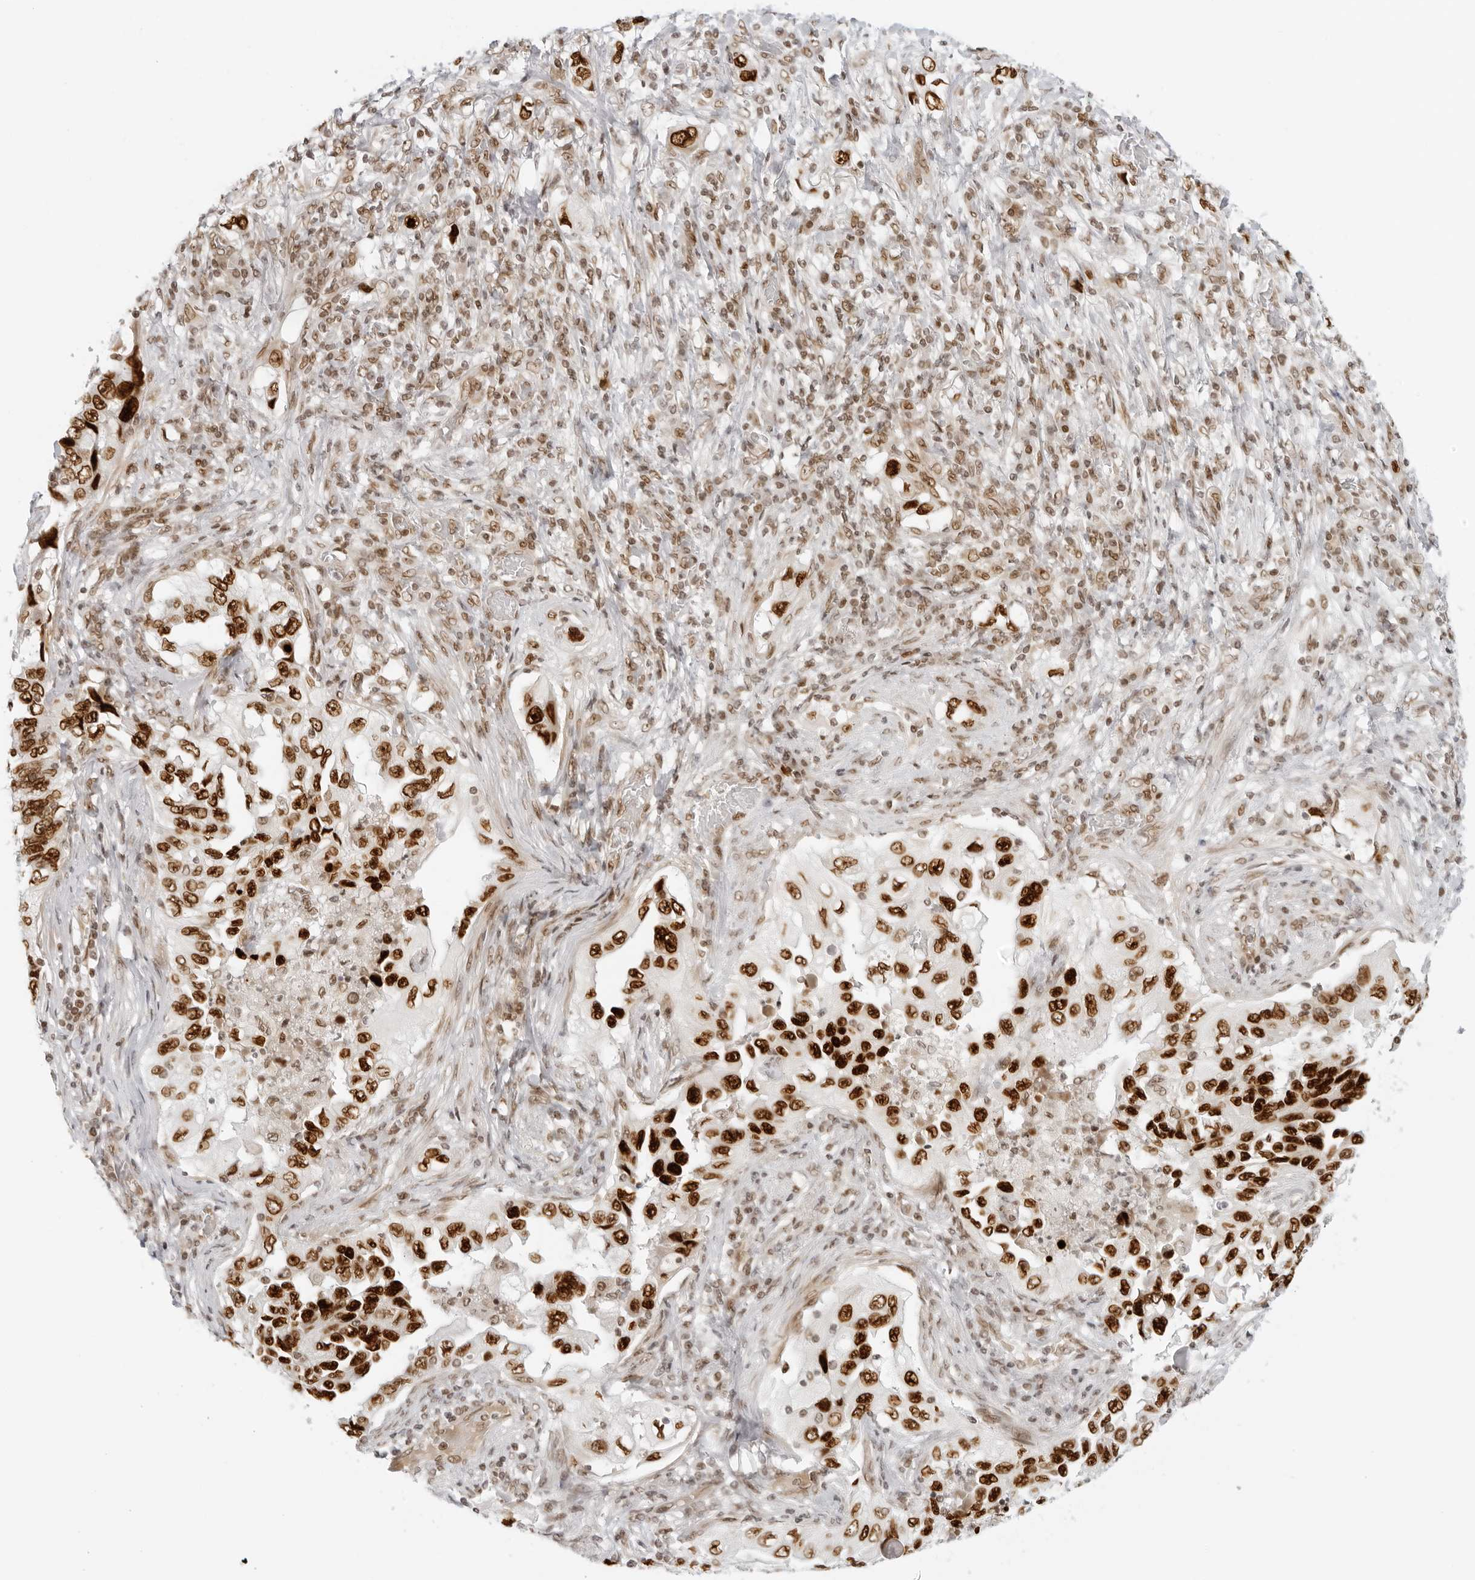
{"staining": {"intensity": "strong", "quantity": ">75%", "location": "nuclear"}, "tissue": "lung cancer", "cell_type": "Tumor cells", "image_type": "cancer", "snomed": [{"axis": "morphology", "description": "Adenocarcinoma, NOS"}, {"axis": "topography", "description": "Lung"}], "caption": "An image of human adenocarcinoma (lung) stained for a protein demonstrates strong nuclear brown staining in tumor cells.", "gene": "RCC1", "patient": {"sex": "female", "age": 51}}